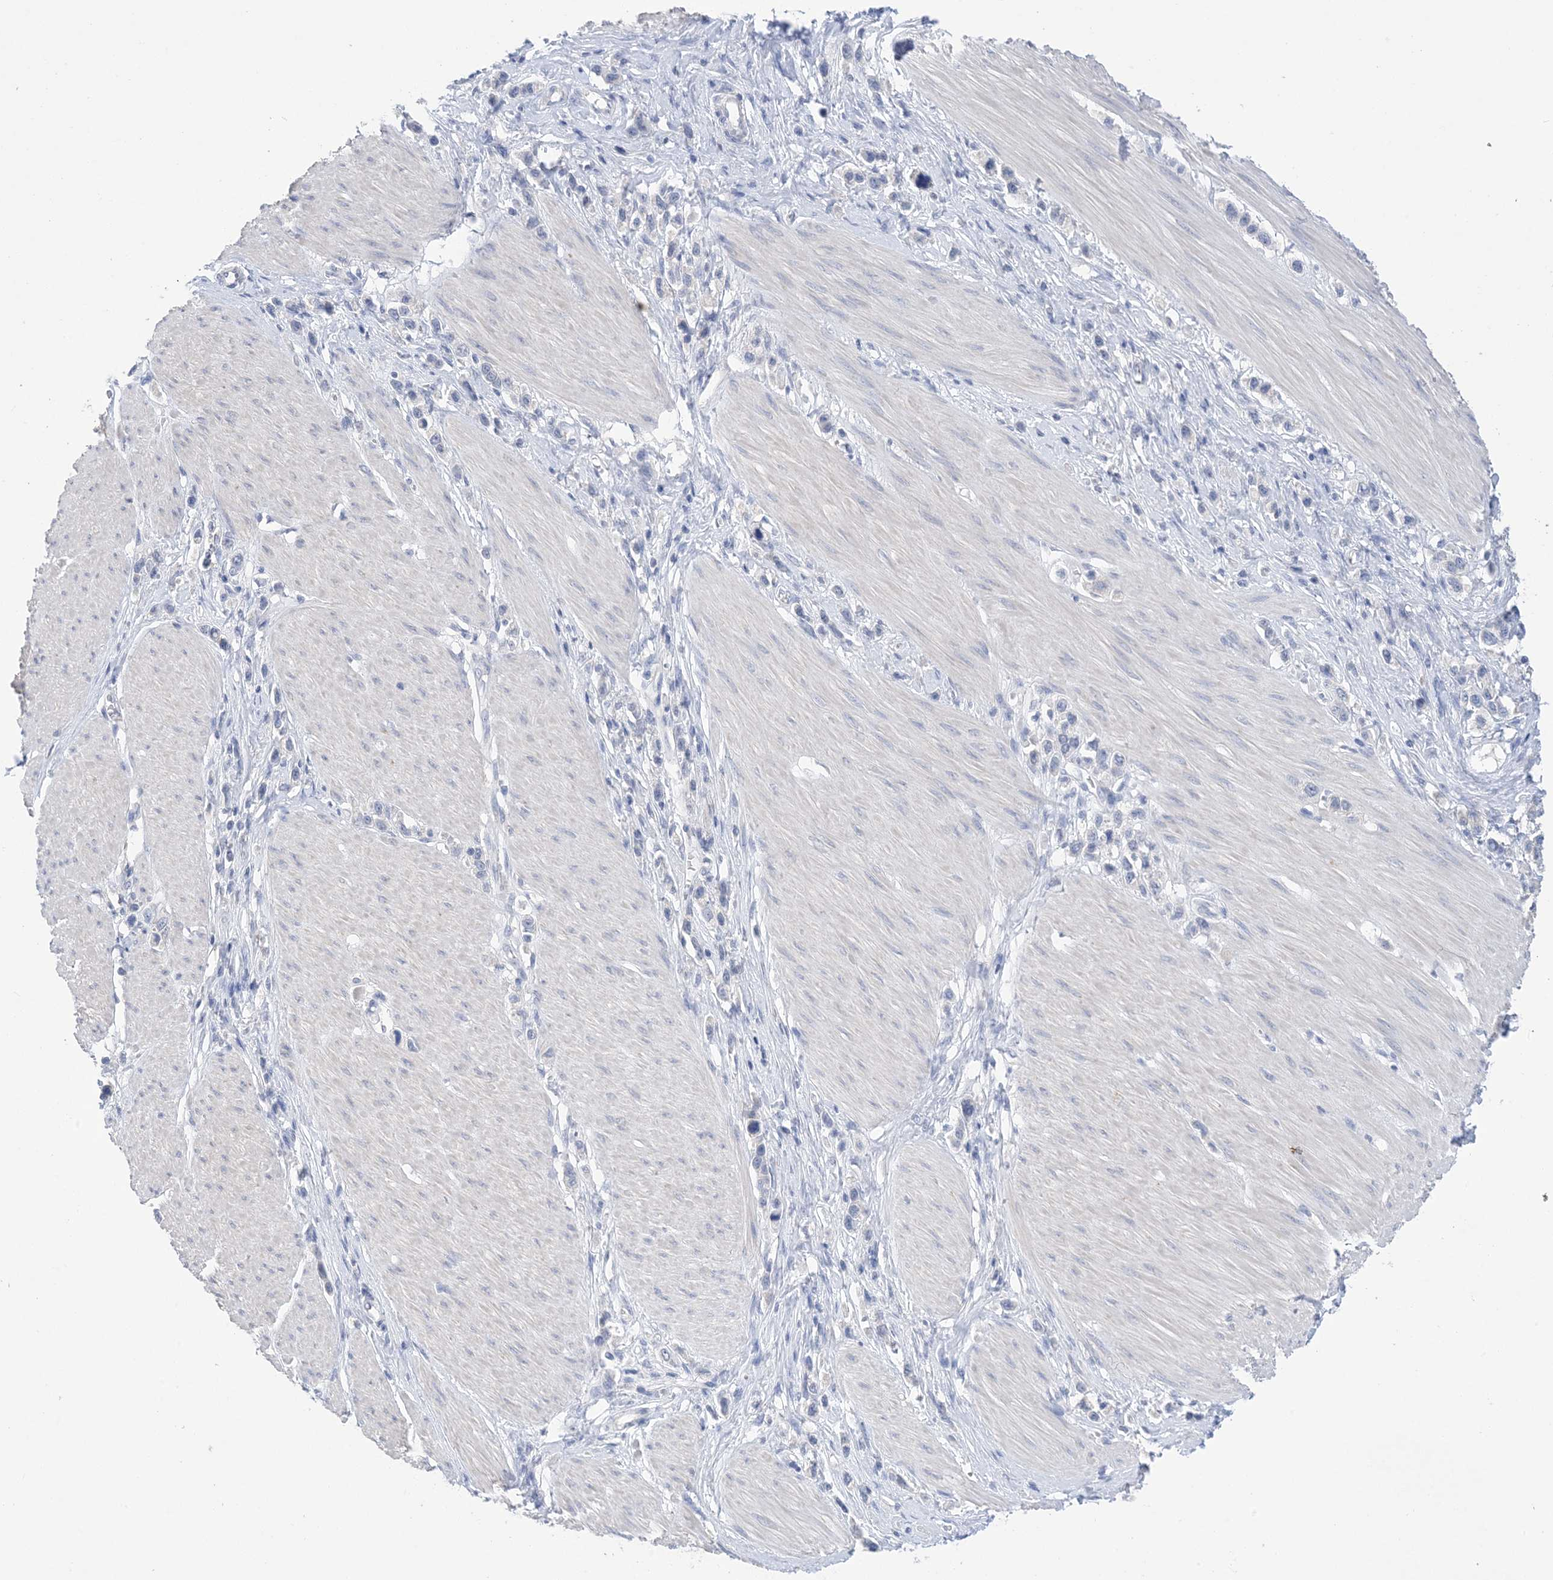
{"staining": {"intensity": "negative", "quantity": "none", "location": "none"}, "tissue": "stomach cancer", "cell_type": "Tumor cells", "image_type": "cancer", "snomed": [{"axis": "morphology", "description": "Adenocarcinoma, NOS"}, {"axis": "topography", "description": "Stomach"}], "caption": "Adenocarcinoma (stomach) was stained to show a protein in brown. There is no significant expression in tumor cells.", "gene": "DSC3", "patient": {"sex": "female", "age": 65}}